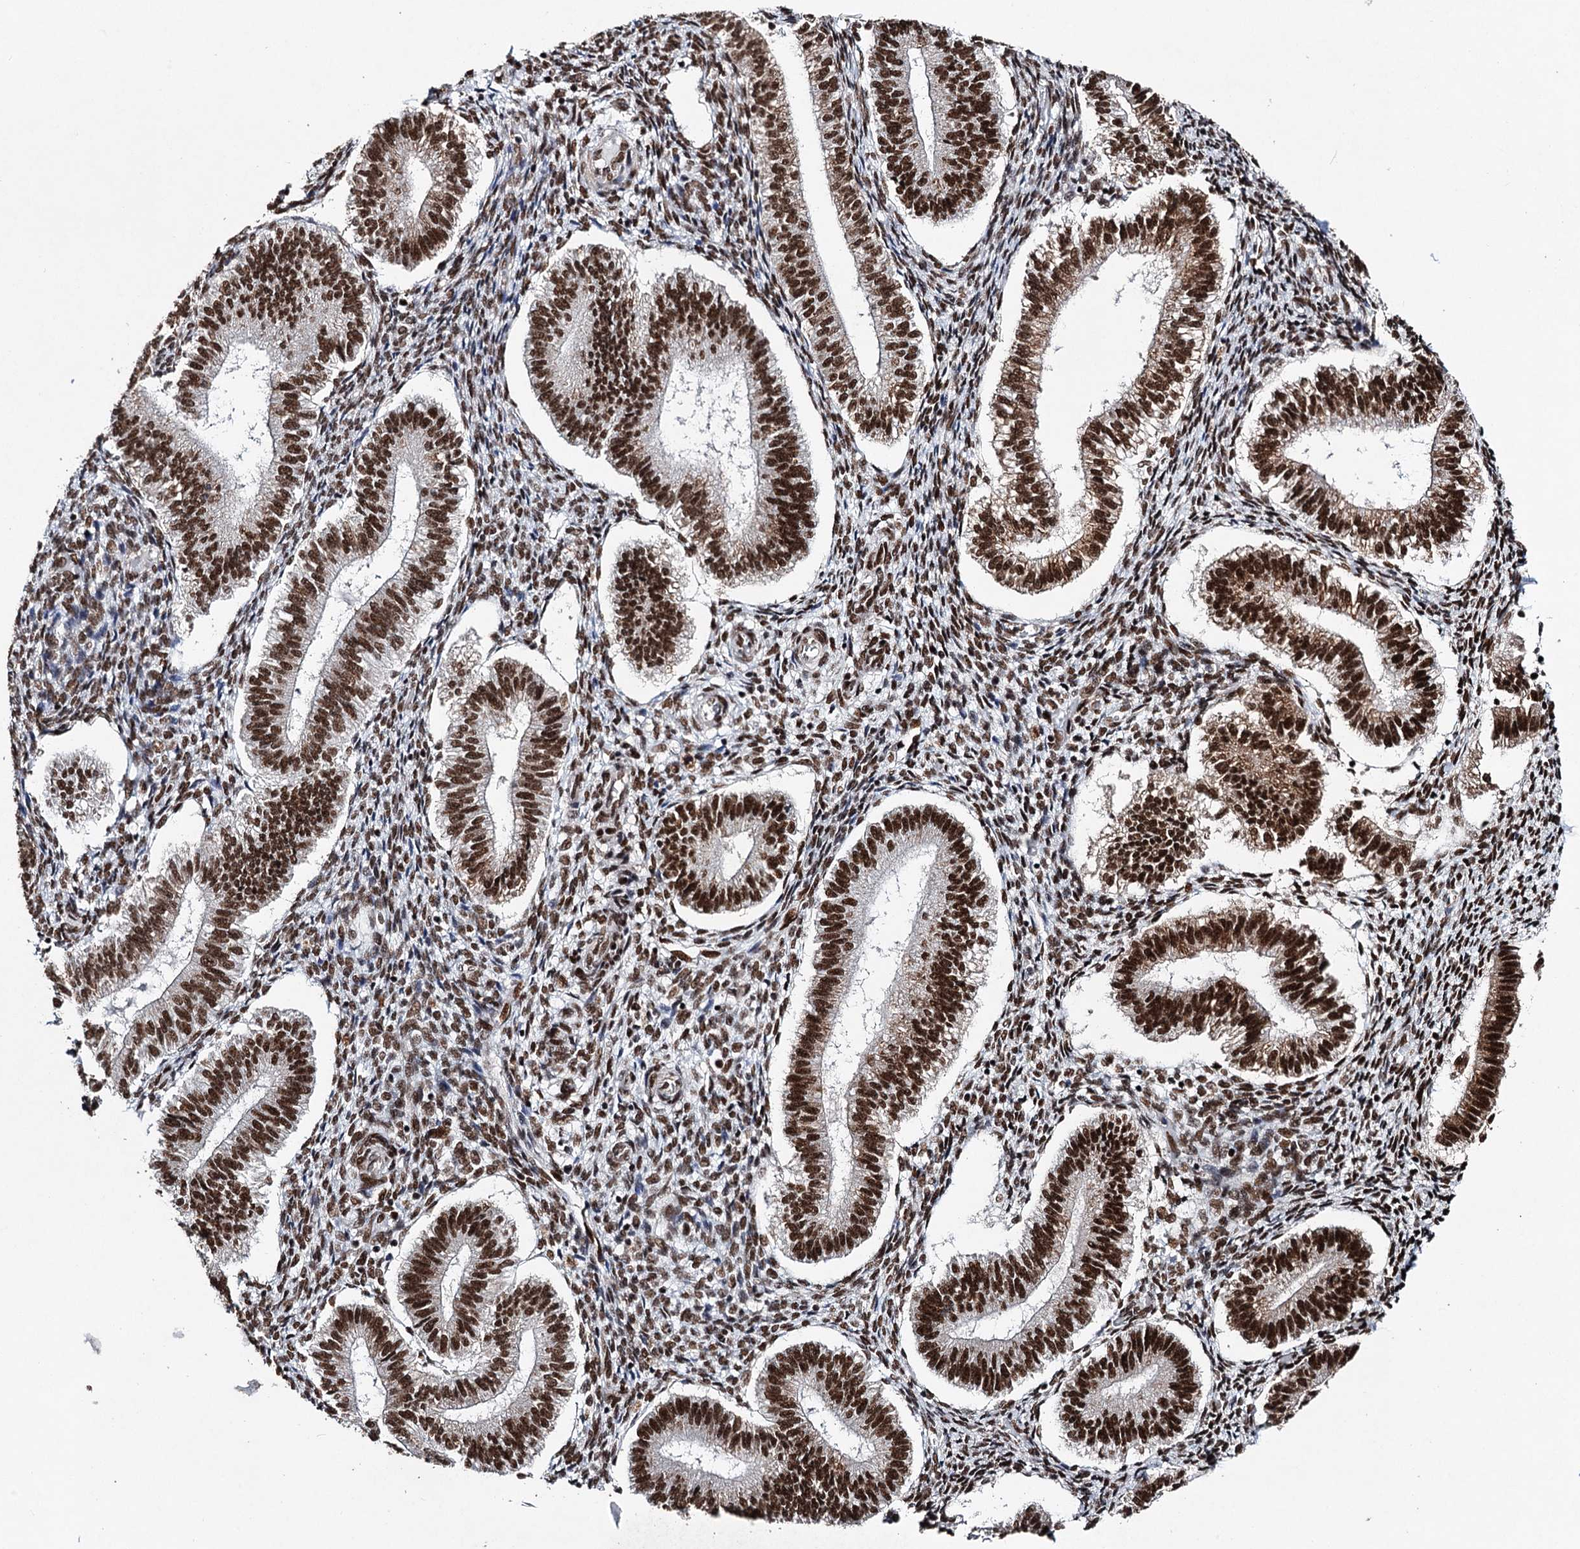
{"staining": {"intensity": "strong", "quantity": ">75%", "location": "nuclear"}, "tissue": "endometrium", "cell_type": "Cells in endometrial stroma", "image_type": "normal", "snomed": [{"axis": "morphology", "description": "Normal tissue, NOS"}, {"axis": "topography", "description": "Endometrium"}], "caption": "Immunohistochemical staining of benign endometrium reveals >75% levels of strong nuclear protein positivity in about >75% of cells in endometrial stroma. (Stains: DAB in brown, nuclei in blue, Microscopy: brightfield microscopy at high magnification).", "gene": "MATR3", "patient": {"sex": "female", "age": 25}}